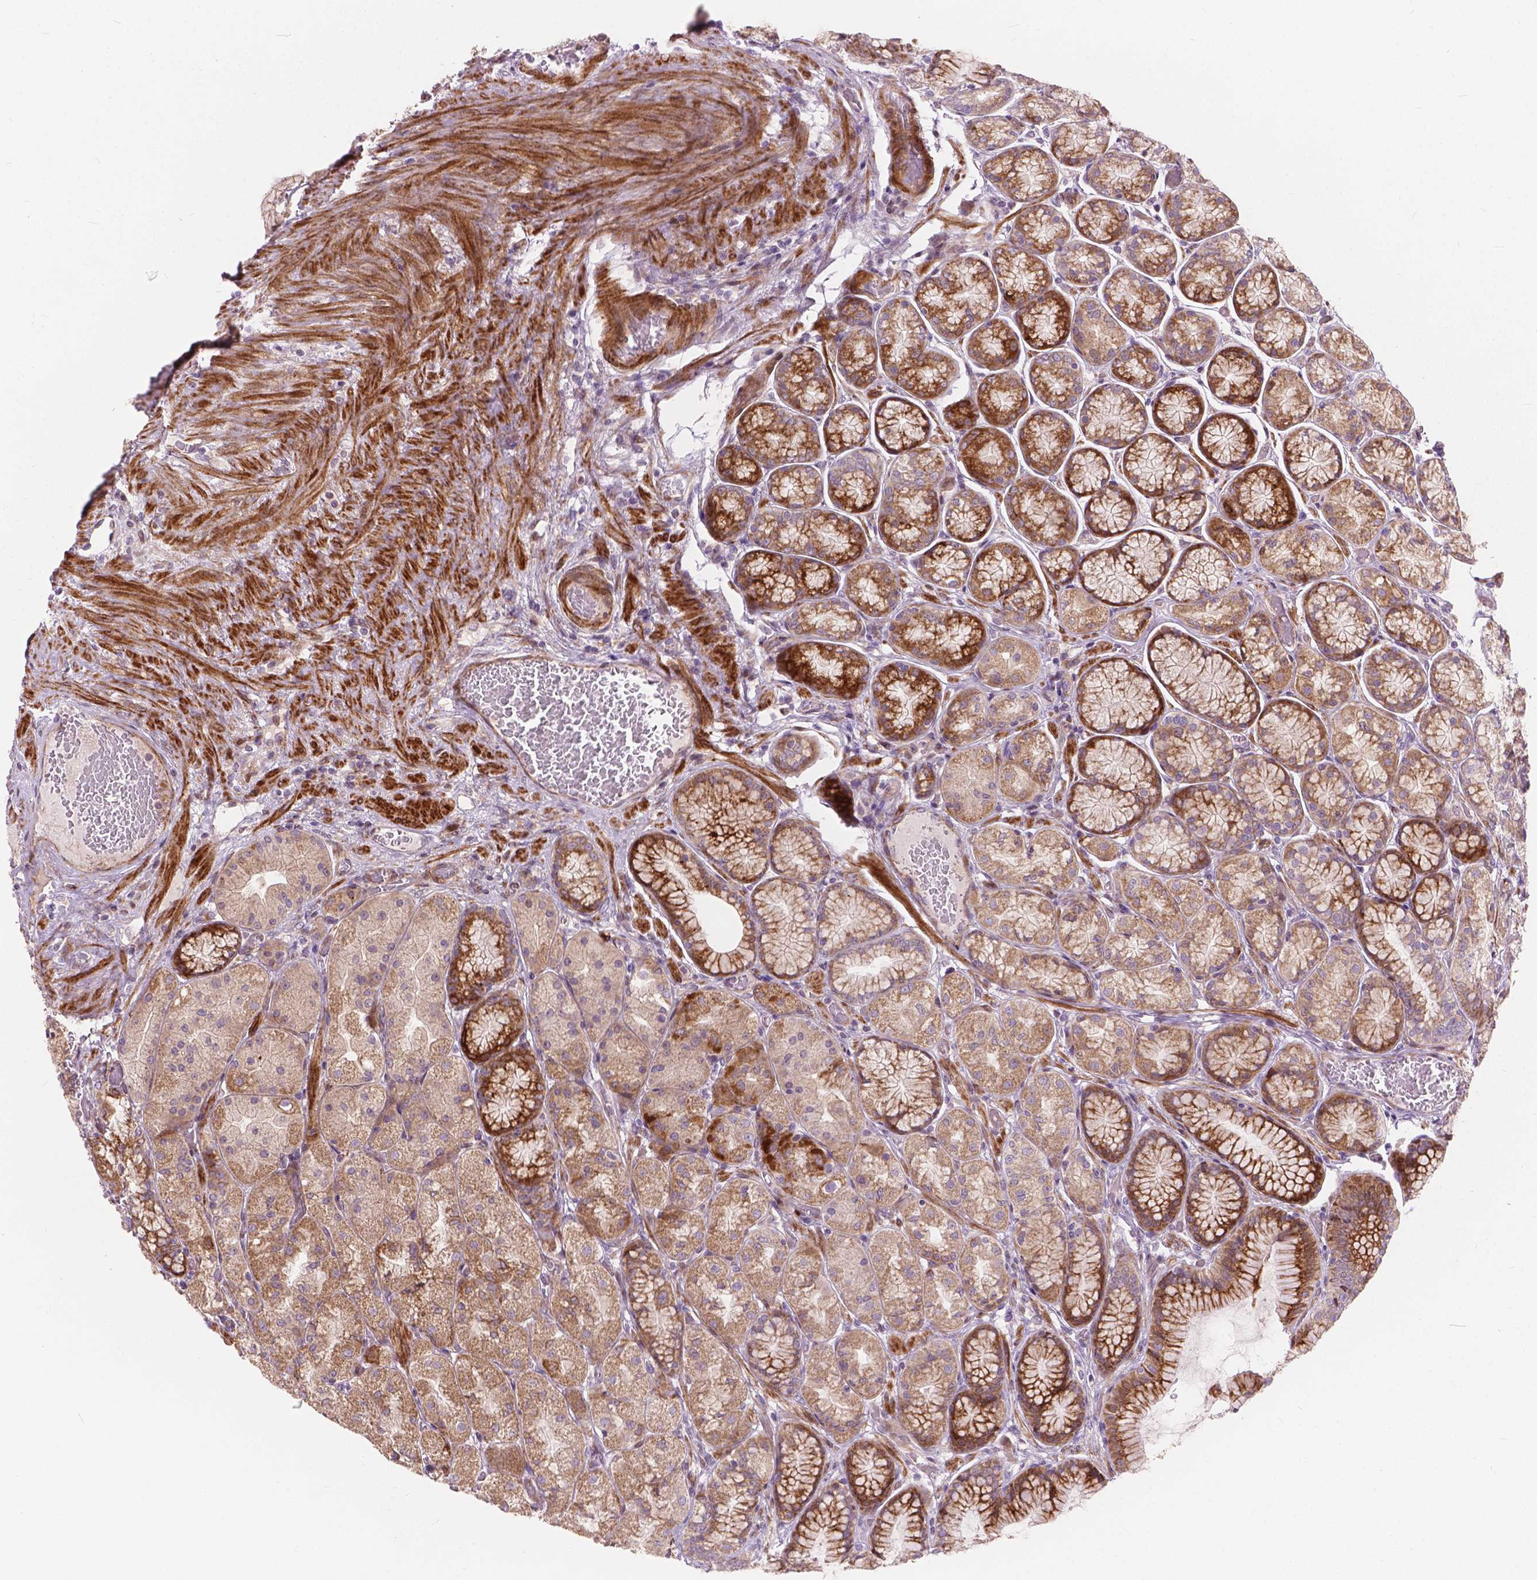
{"staining": {"intensity": "strong", "quantity": "25%-75%", "location": "cytoplasmic/membranous"}, "tissue": "stomach", "cell_type": "Glandular cells", "image_type": "normal", "snomed": [{"axis": "morphology", "description": "Normal tissue, NOS"}, {"axis": "morphology", "description": "Adenocarcinoma, NOS"}, {"axis": "morphology", "description": "Adenocarcinoma, High grade"}, {"axis": "topography", "description": "Stomach, upper"}, {"axis": "topography", "description": "Stomach"}], "caption": "Immunohistochemistry (DAB) staining of unremarkable stomach exhibits strong cytoplasmic/membranous protein positivity in about 25%-75% of glandular cells. (Brightfield microscopy of DAB IHC at high magnification).", "gene": "MORN1", "patient": {"sex": "female", "age": 65}}